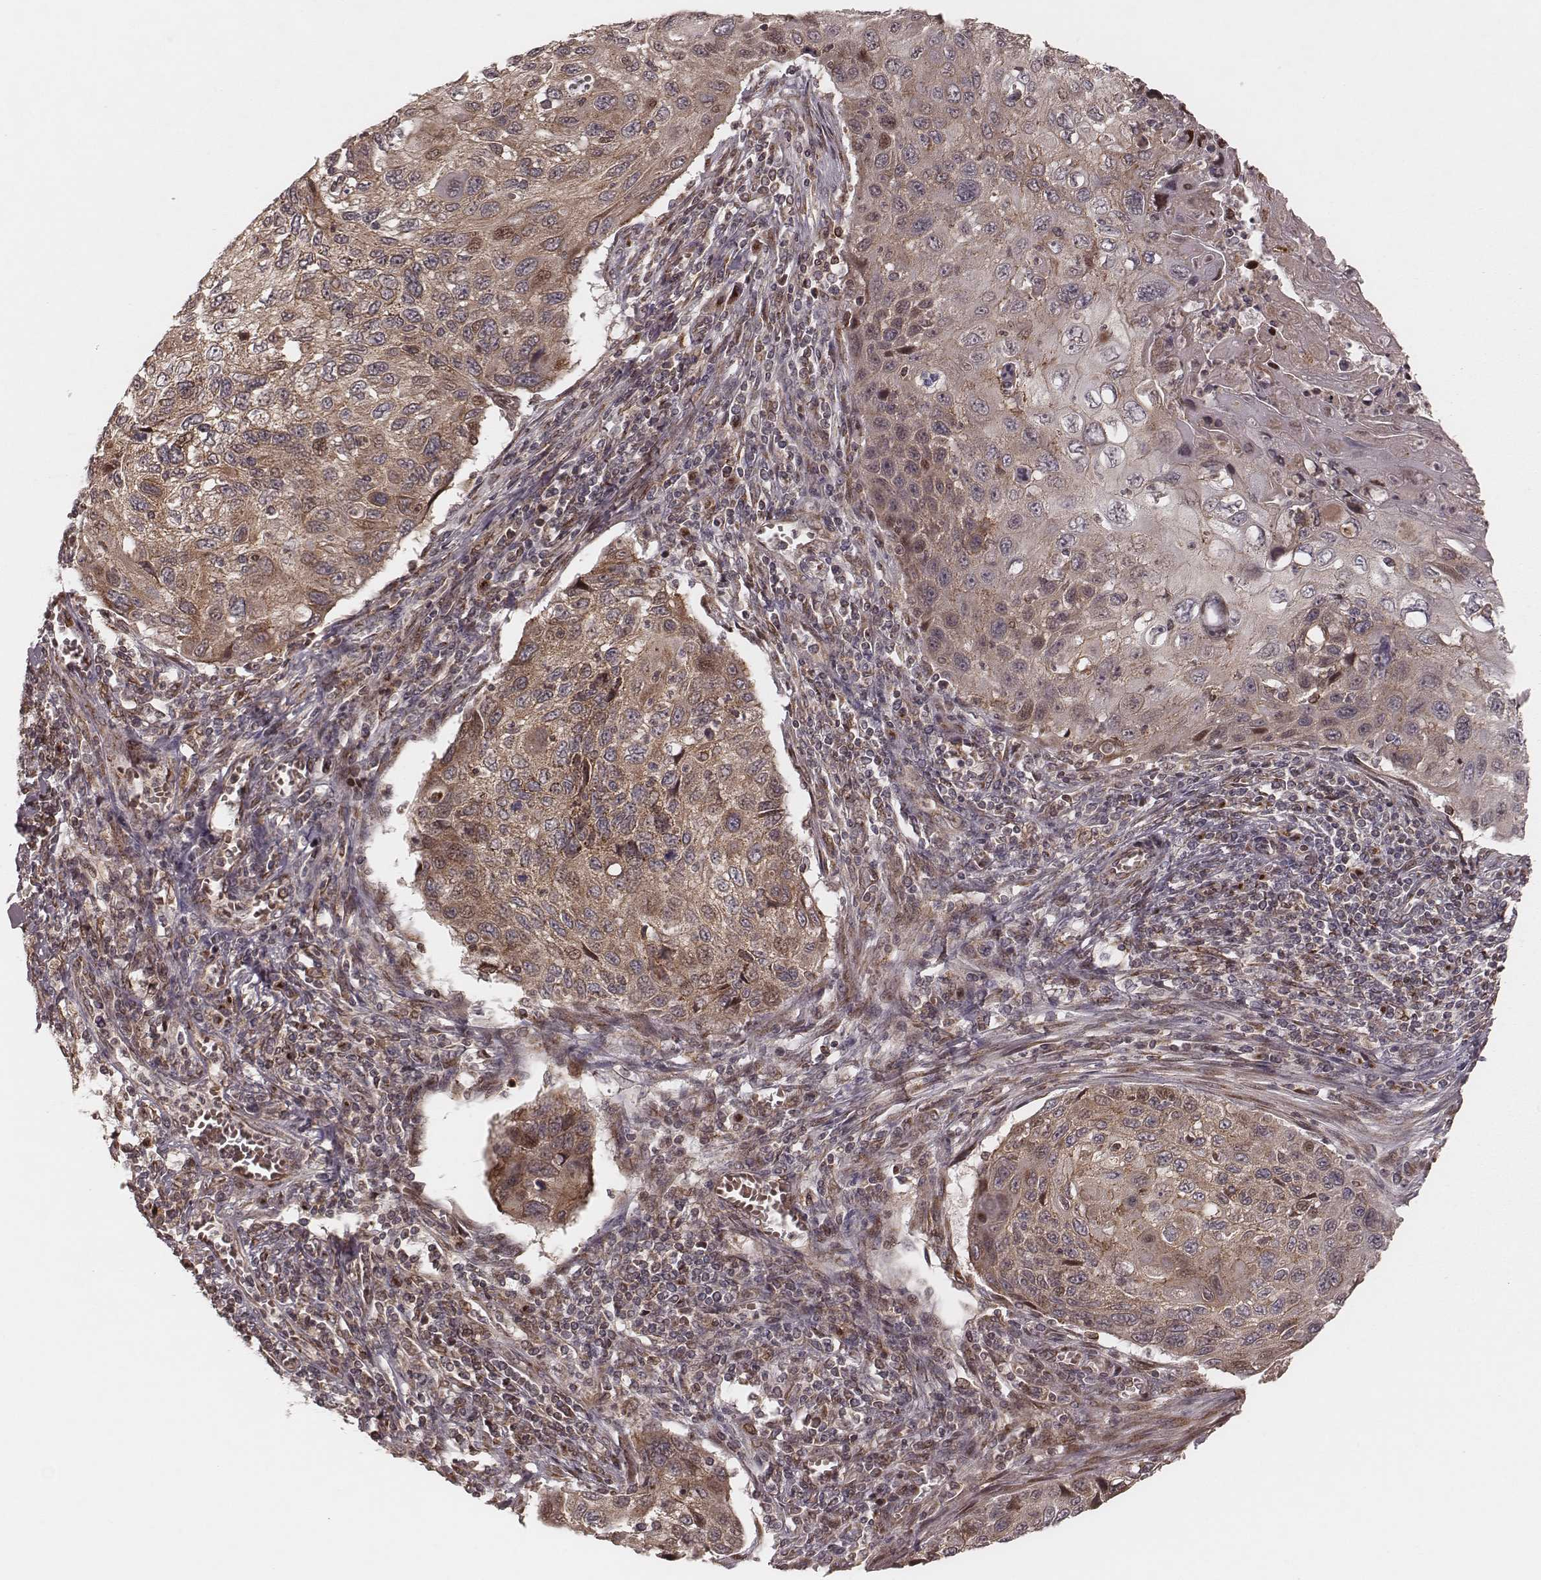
{"staining": {"intensity": "moderate", "quantity": ">75%", "location": "cytoplasmic/membranous"}, "tissue": "cervical cancer", "cell_type": "Tumor cells", "image_type": "cancer", "snomed": [{"axis": "morphology", "description": "Squamous cell carcinoma, NOS"}, {"axis": "topography", "description": "Cervix"}], "caption": "IHC of cervical cancer (squamous cell carcinoma) displays medium levels of moderate cytoplasmic/membranous staining in approximately >75% of tumor cells.", "gene": "MYO19", "patient": {"sex": "female", "age": 70}}